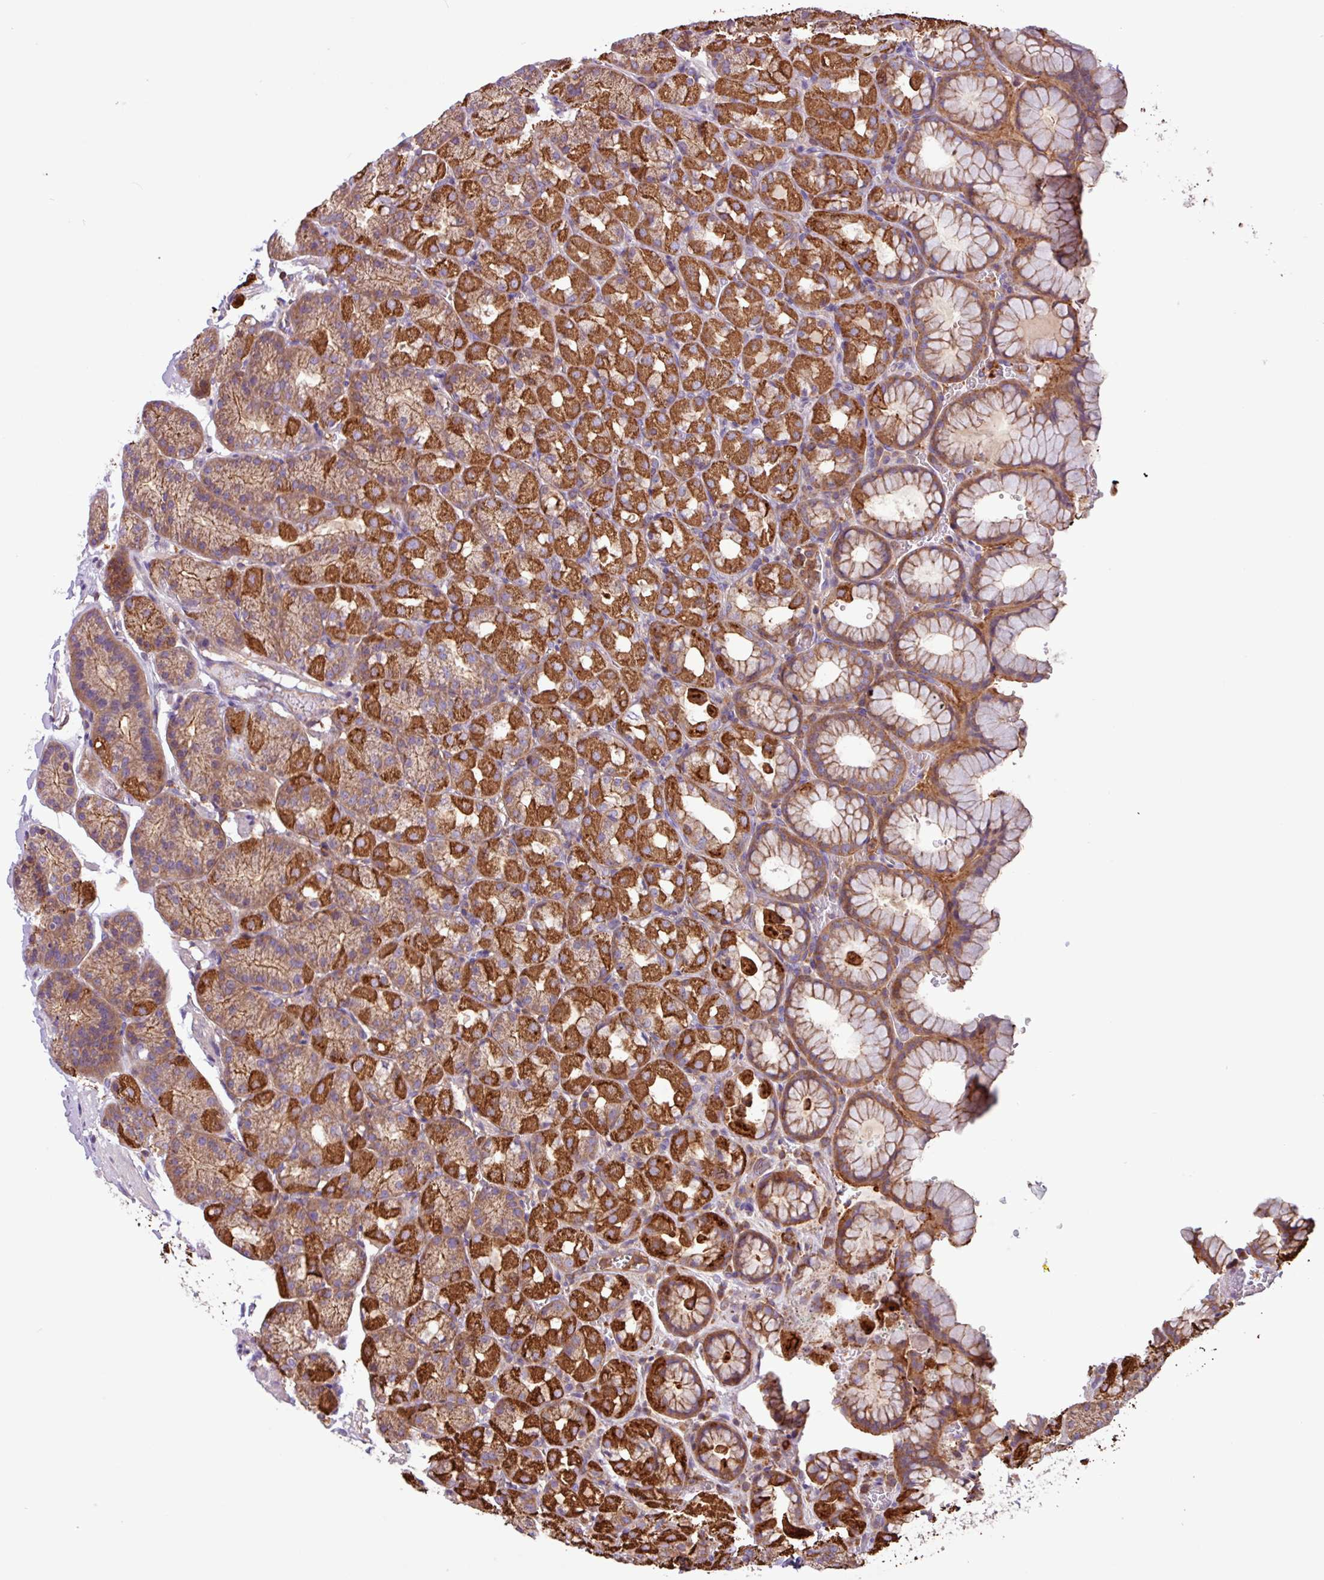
{"staining": {"intensity": "strong", "quantity": ">75%", "location": "cytoplasmic/membranous"}, "tissue": "stomach", "cell_type": "Glandular cells", "image_type": "normal", "snomed": [{"axis": "morphology", "description": "Normal tissue, NOS"}, {"axis": "topography", "description": "Stomach, upper"}], "caption": "IHC (DAB (3,3'-diaminobenzidine)) staining of normal stomach displays strong cytoplasmic/membranous protein expression in approximately >75% of glandular cells. Using DAB (3,3'-diaminobenzidine) (brown) and hematoxylin (blue) stains, captured at high magnification using brightfield microscopy.", "gene": "ACTR3B", "patient": {"sex": "female", "age": 81}}